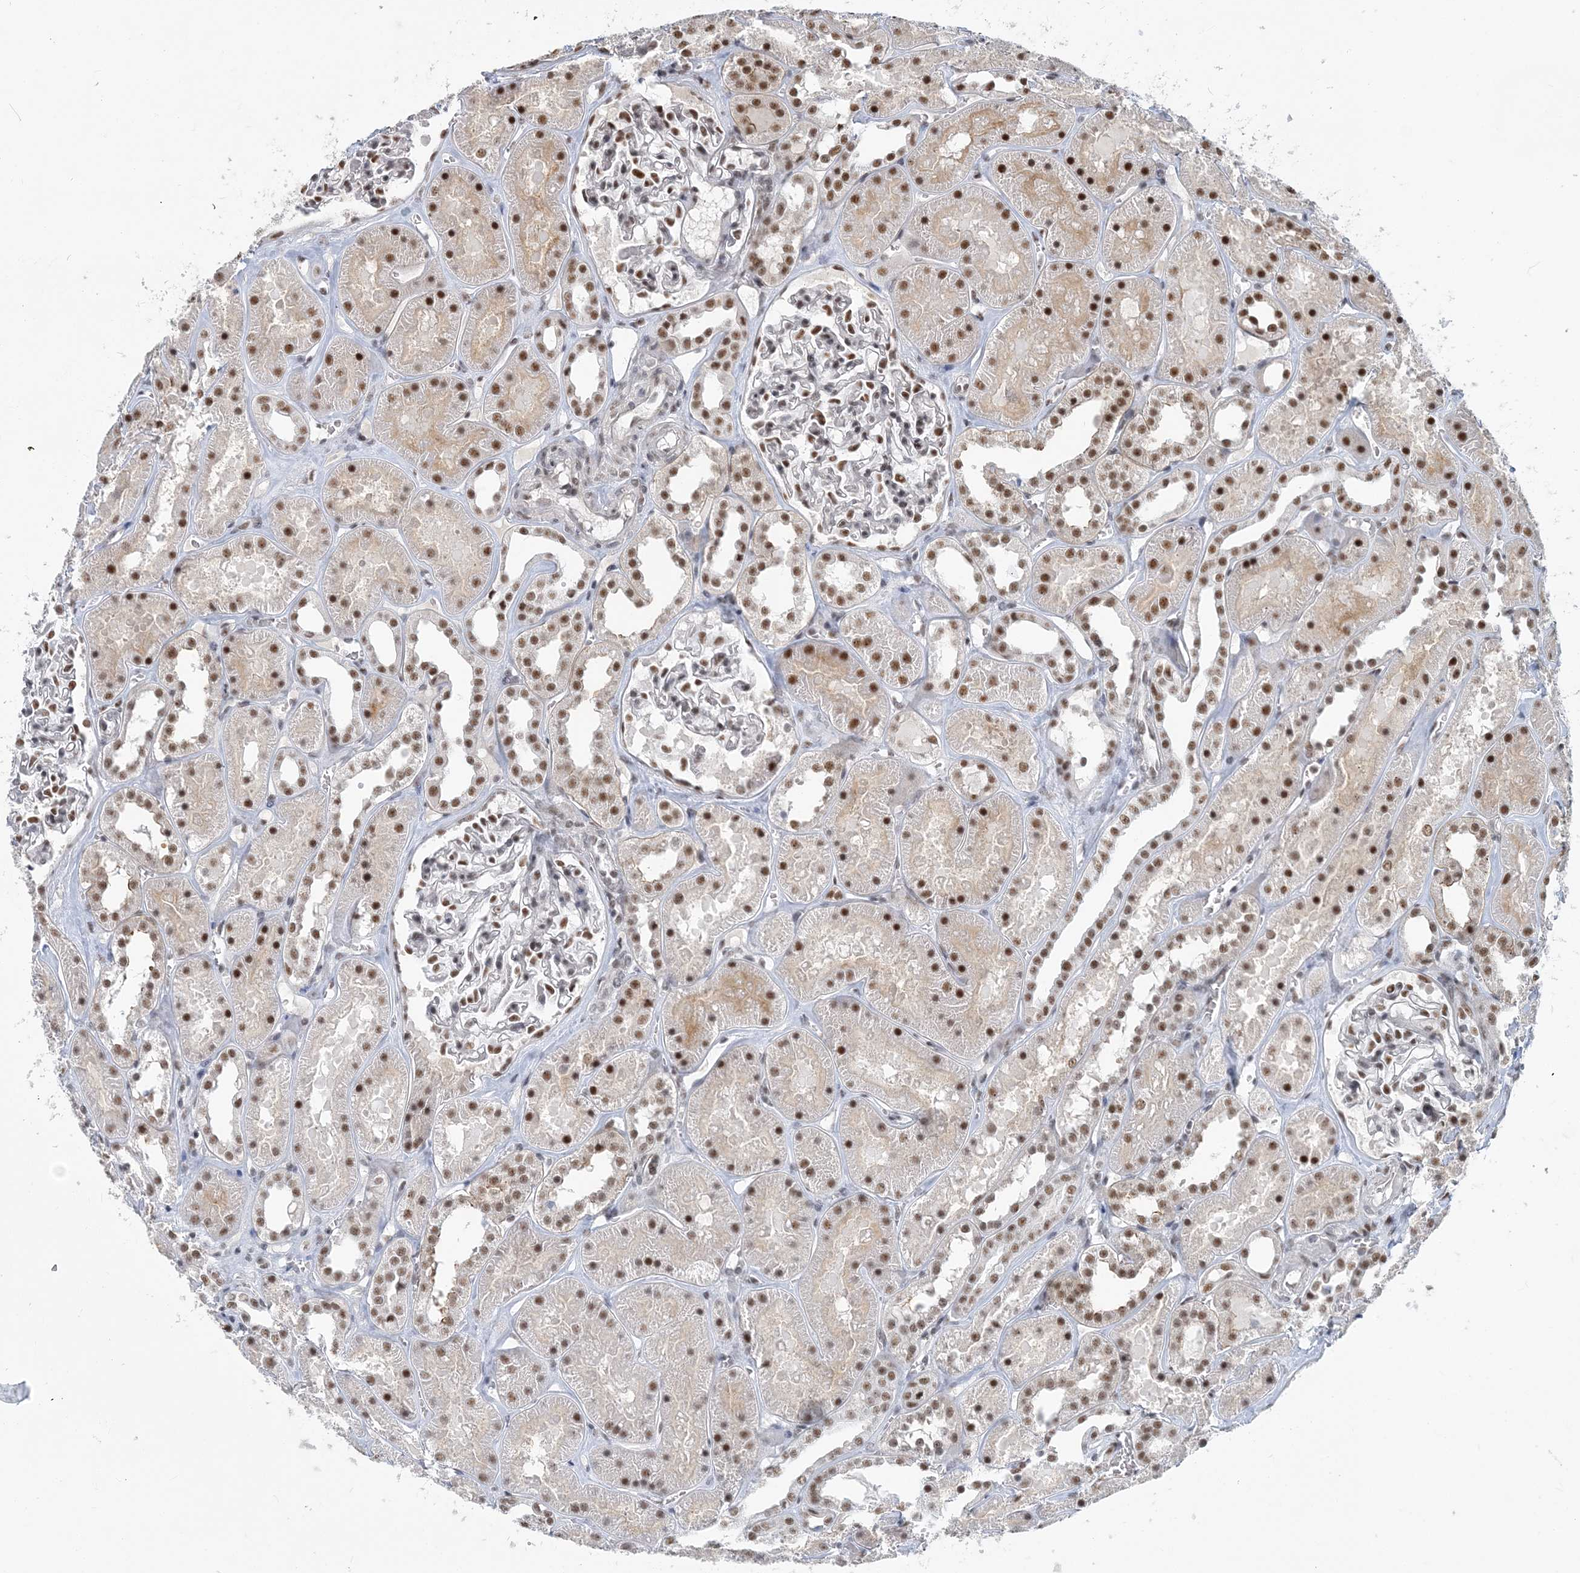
{"staining": {"intensity": "moderate", "quantity": "25%-75%", "location": "nuclear"}, "tissue": "kidney", "cell_type": "Cells in glomeruli", "image_type": "normal", "snomed": [{"axis": "morphology", "description": "Normal tissue, NOS"}, {"axis": "topography", "description": "Kidney"}], "caption": "The photomicrograph displays staining of unremarkable kidney, revealing moderate nuclear protein expression (brown color) within cells in glomeruli. (DAB IHC, brown staining for protein, blue staining for nuclei).", "gene": "PLRG1", "patient": {"sex": "female", "age": 41}}